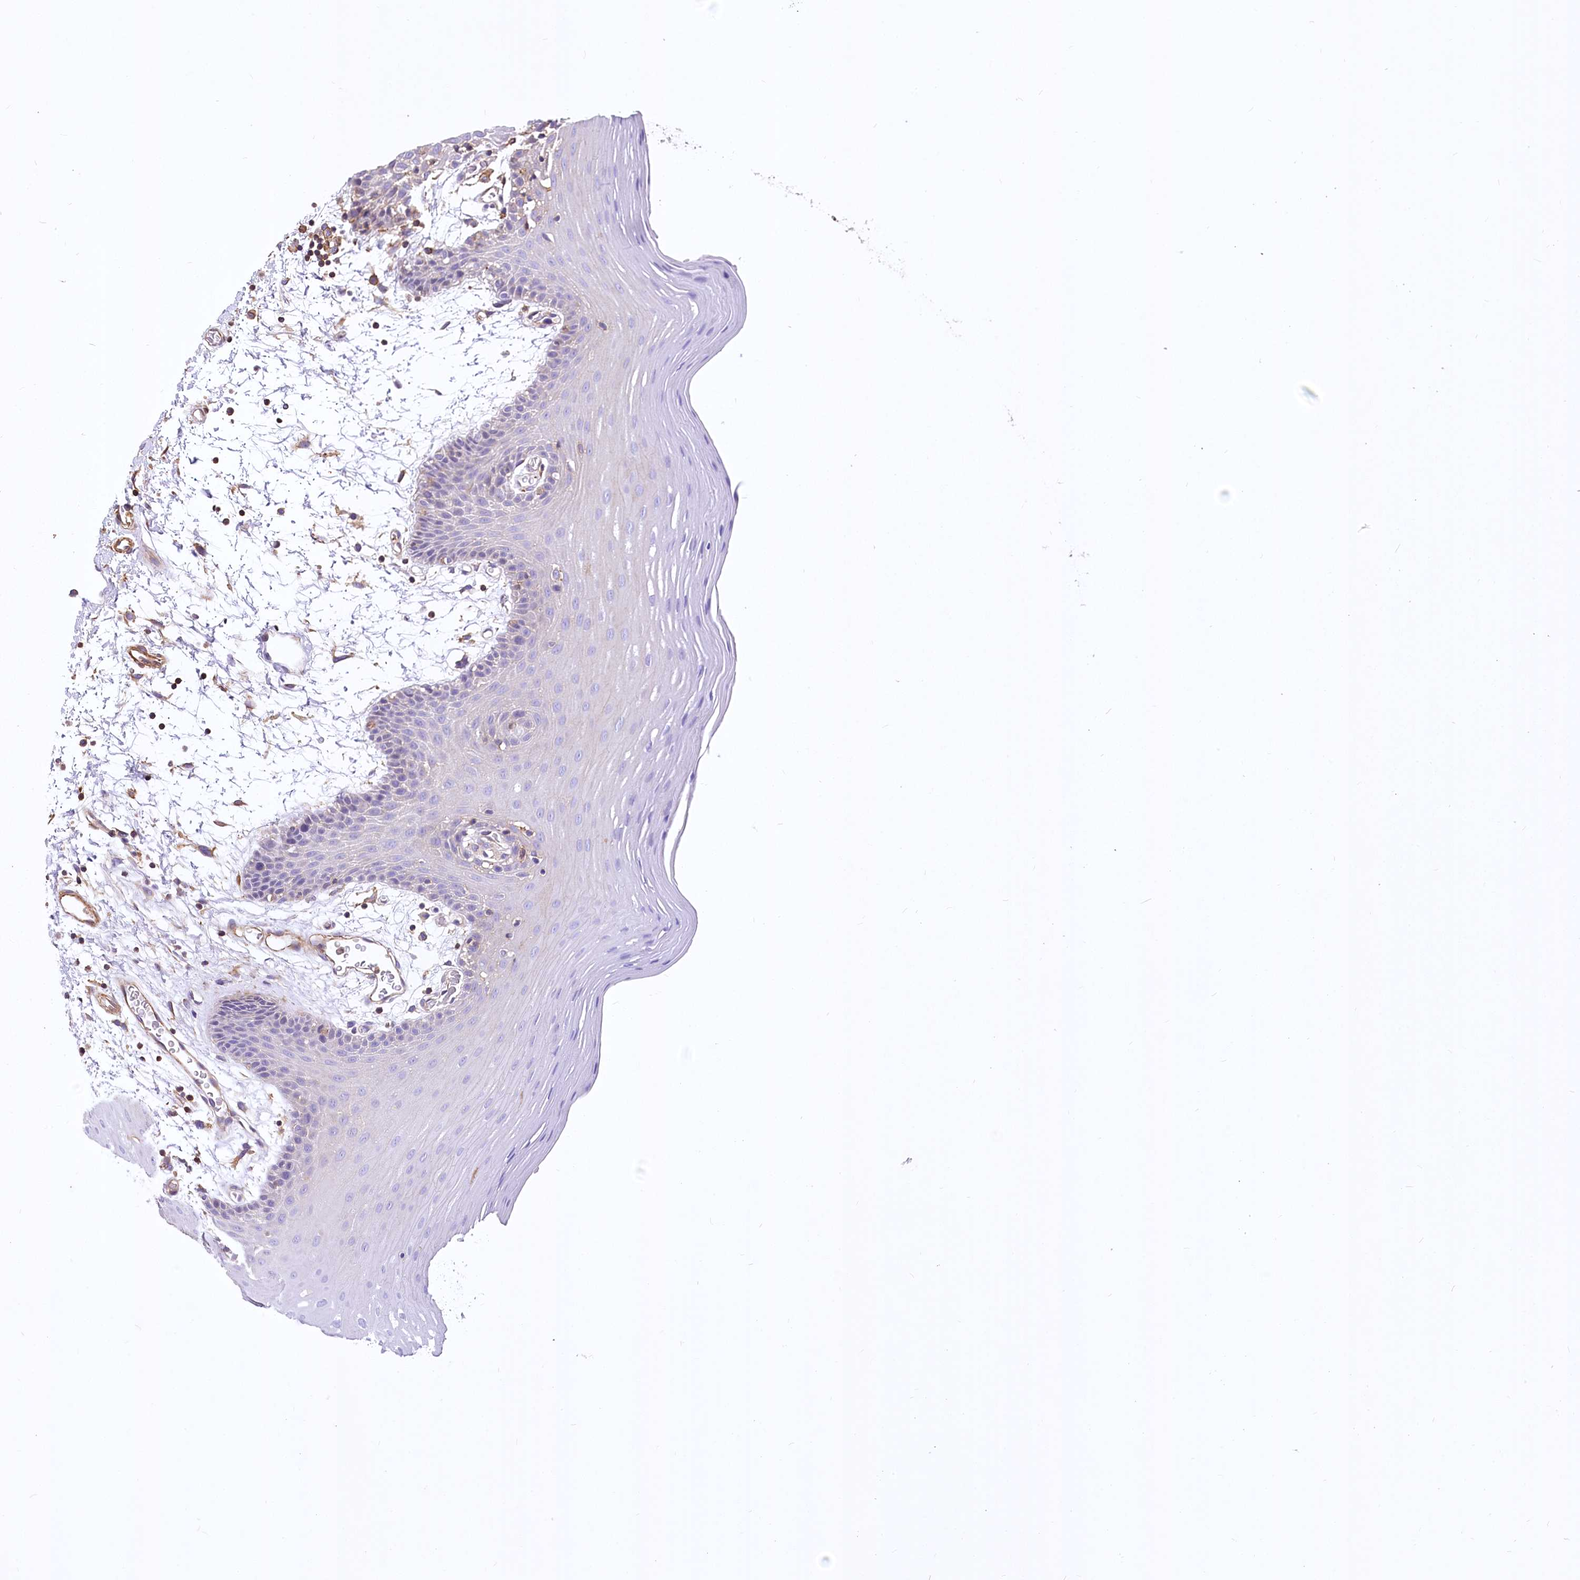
{"staining": {"intensity": "weak", "quantity": "<25%", "location": "cytoplasmic/membranous"}, "tissue": "oral mucosa", "cell_type": "Squamous epithelial cells", "image_type": "normal", "snomed": [{"axis": "morphology", "description": "Normal tissue, NOS"}, {"axis": "topography", "description": "Skeletal muscle"}, {"axis": "topography", "description": "Oral tissue"}, {"axis": "topography", "description": "Salivary gland"}, {"axis": "topography", "description": "Peripheral nerve tissue"}], "caption": "A high-resolution photomicrograph shows IHC staining of normal oral mucosa, which exhibits no significant positivity in squamous epithelial cells.", "gene": "DPP3", "patient": {"sex": "male", "age": 54}}